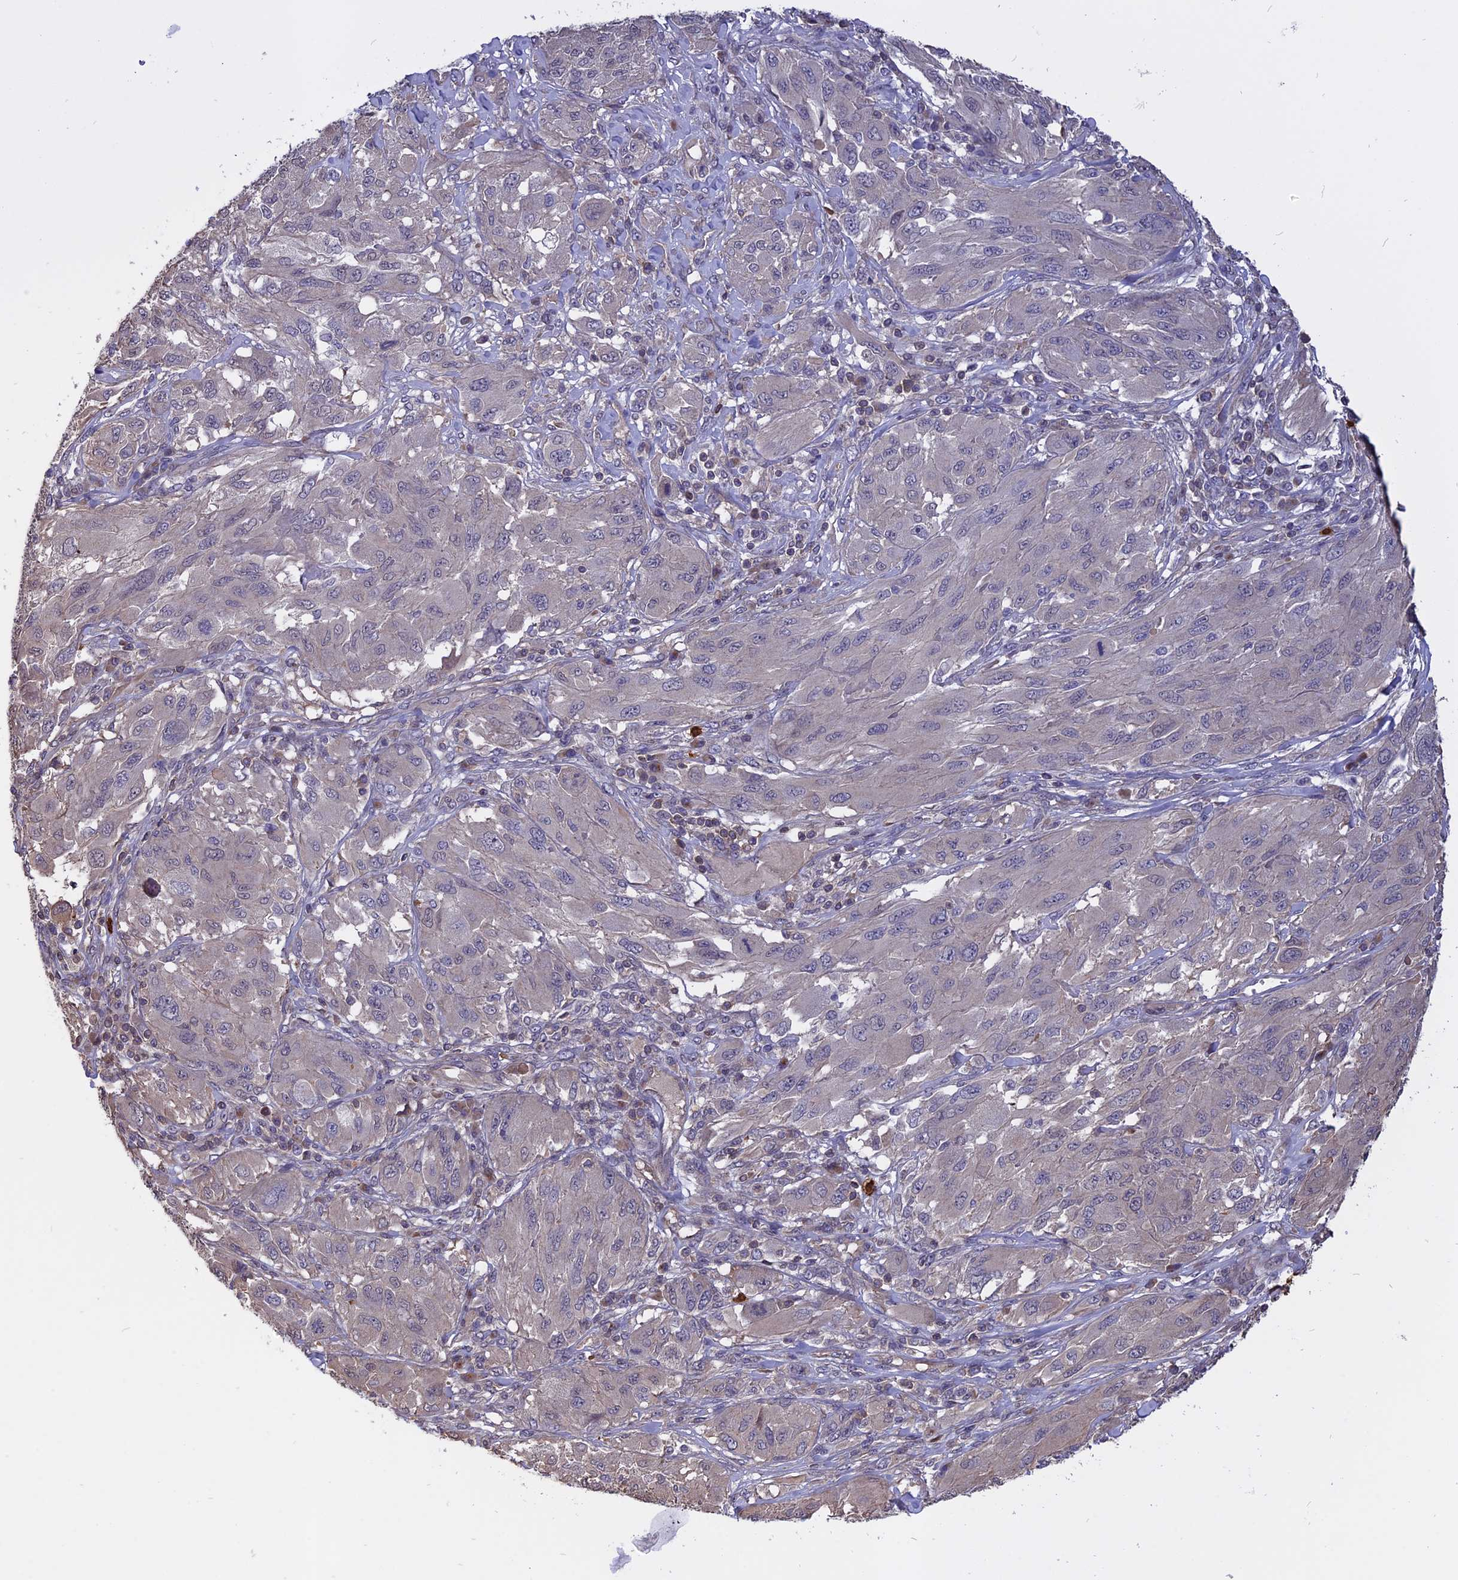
{"staining": {"intensity": "negative", "quantity": "none", "location": "none"}, "tissue": "melanoma", "cell_type": "Tumor cells", "image_type": "cancer", "snomed": [{"axis": "morphology", "description": "Malignant melanoma, NOS"}, {"axis": "topography", "description": "Skin"}], "caption": "IHC of human malignant melanoma exhibits no positivity in tumor cells.", "gene": "CARMIL2", "patient": {"sex": "female", "age": 91}}